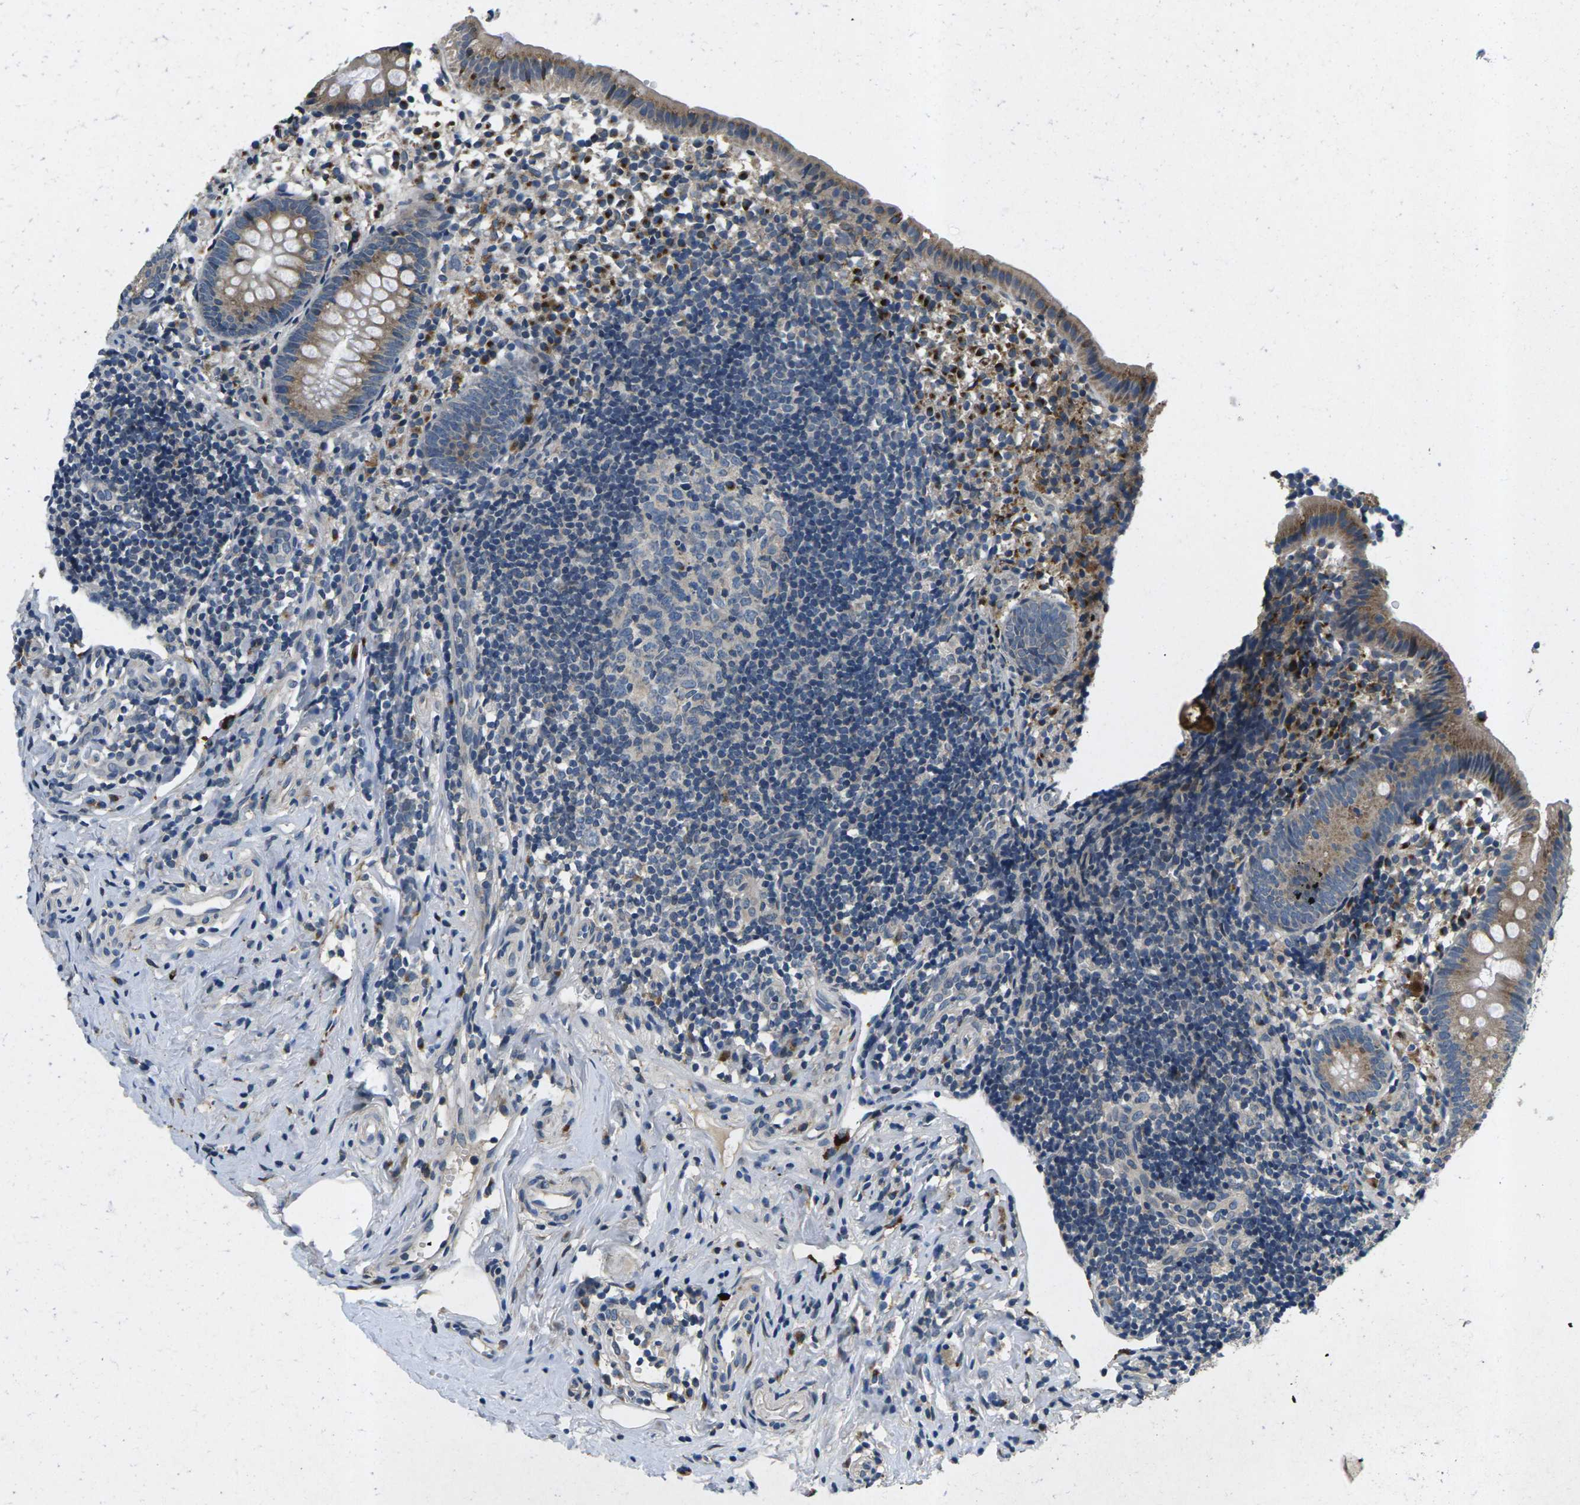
{"staining": {"intensity": "weak", "quantity": ">75%", "location": "cytoplasmic/membranous"}, "tissue": "appendix", "cell_type": "Glandular cells", "image_type": "normal", "snomed": [{"axis": "morphology", "description": "Normal tissue, NOS"}, {"axis": "topography", "description": "Appendix"}], "caption": "Immunohistochemical staining of unremarkable human appendix demonstrates >75% levels of weak cytoplasmic/membranous protein positivity in approximately >75% of glandular cells.", "gene": "ERGIC3", "patient": {"sex": "female", "age": 20}}